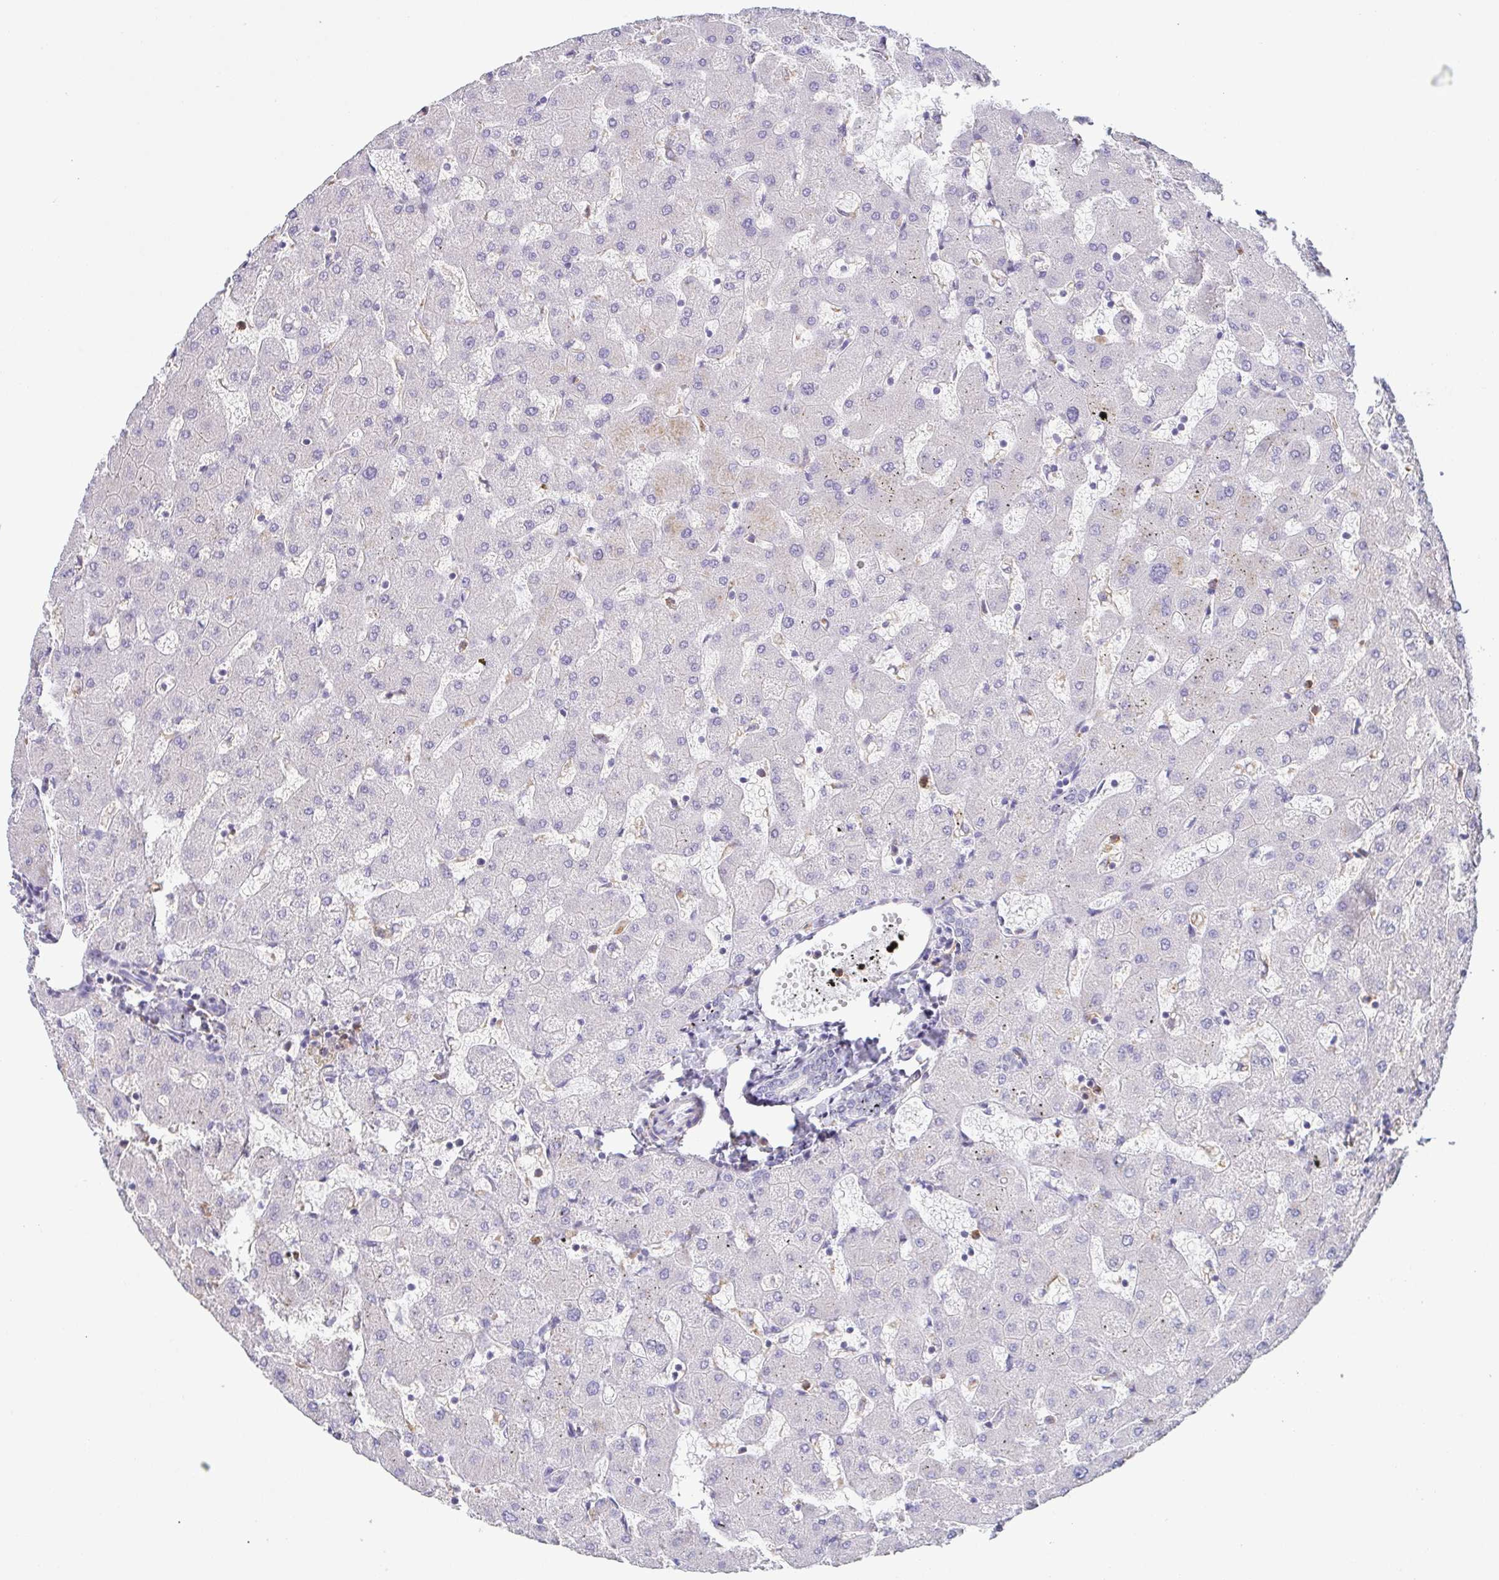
{"staining": {"intensity": "negative", "quantity": "none", "location": "none"}, "tissue": "liver", "cell_type": "Cholangiocytes", "image_type": "normal", "snomed": [{"axis": "morphology", "description": "Normal tissue, NOS"}, {"axis": "topography", "description": "Liver"}], "caption": "Human liver stained for a protein using immunohistochemistry (IHC) exhibits no staining in cholangiocytes.", "gene": "ATP6V1G2", "patient": {"sex": "female", "age": 63}}